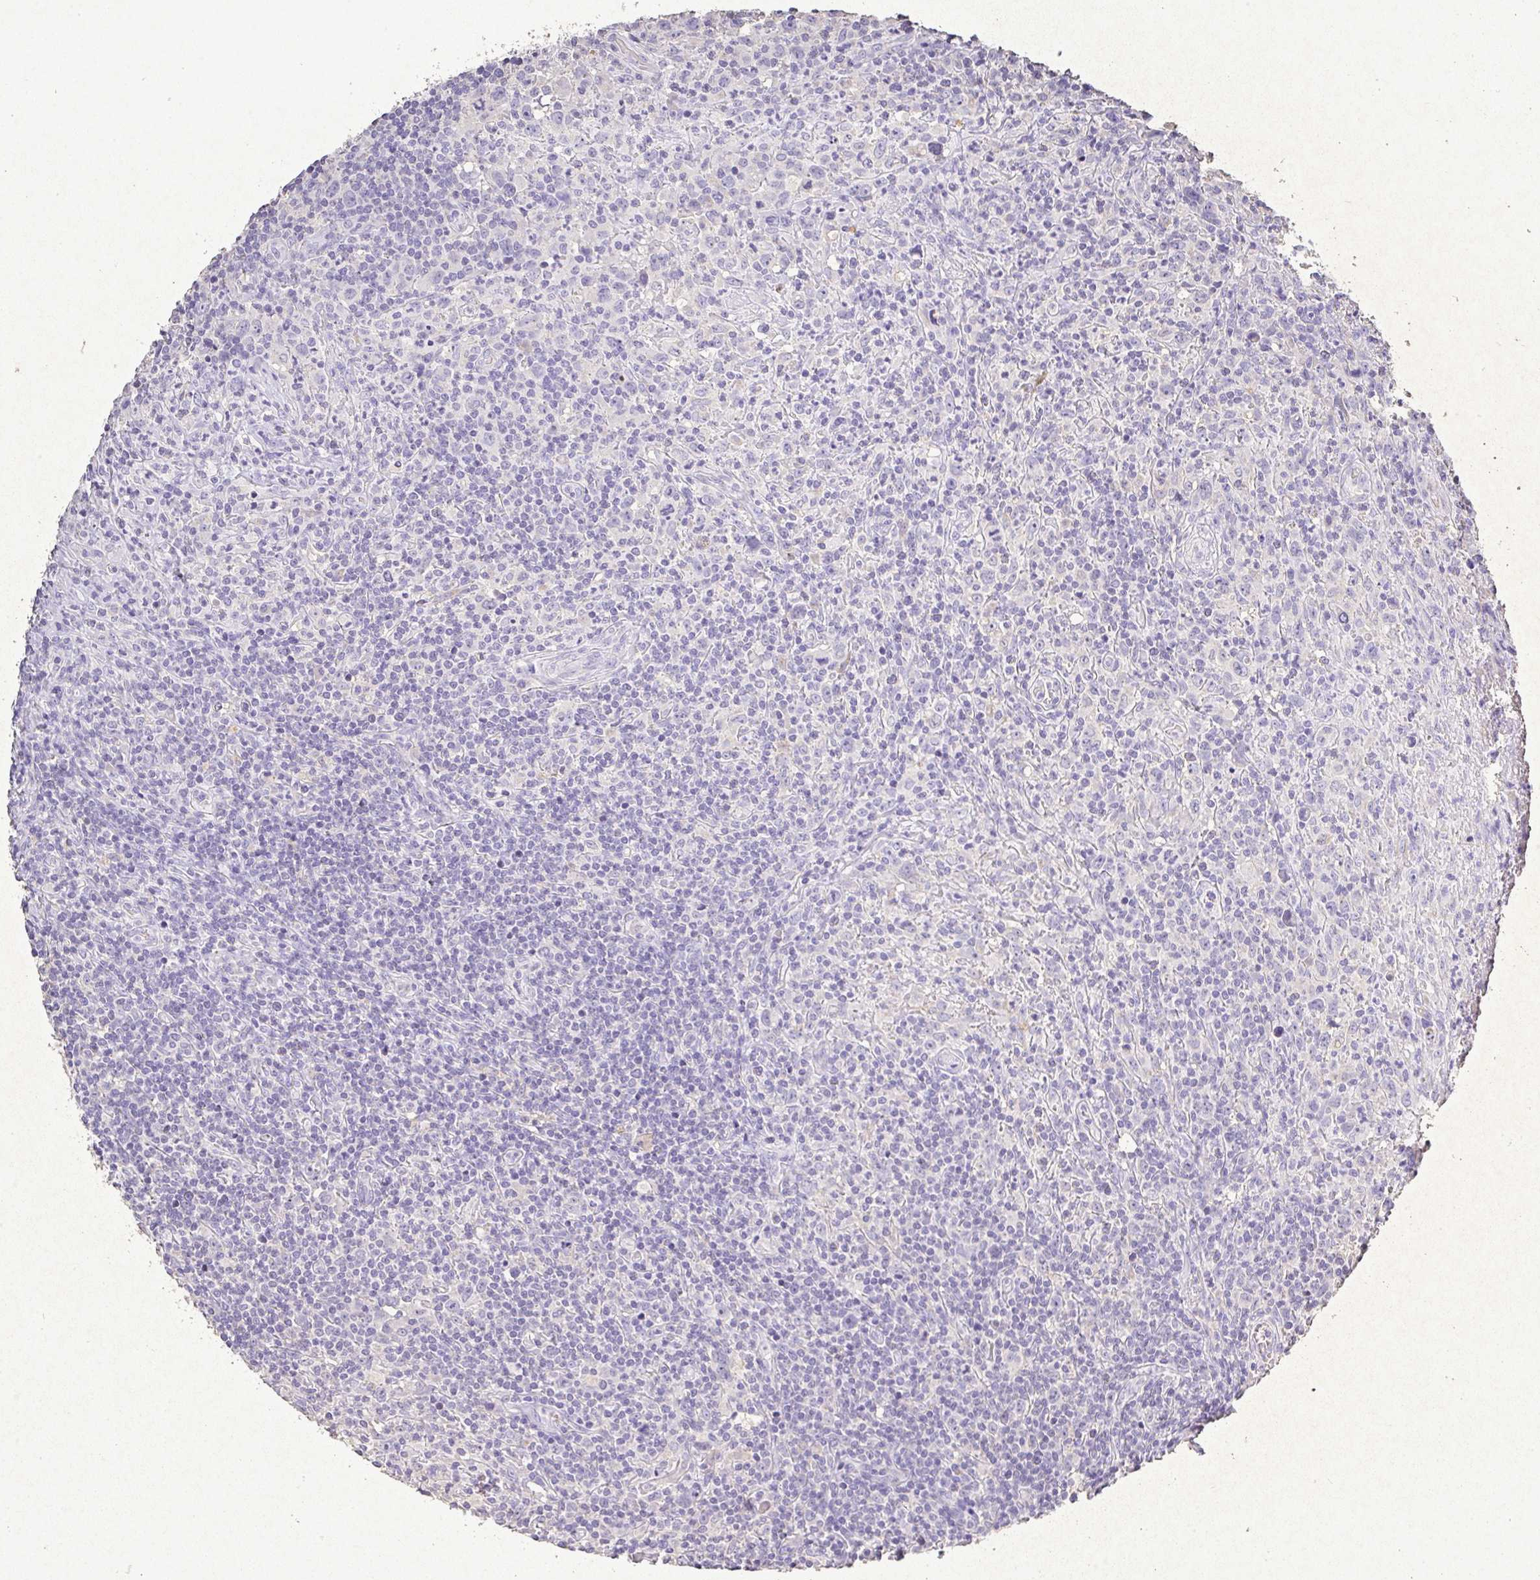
{"staining": {"intensity": "negative", "quantity": "none", "location": "none"}, "tissue": "lymphoma", "cell_type": "Tumor cells", "image_type": "cancer", "snomed": [{"axis": "morphology", "description": "Hodgkin's disease, NOS"}, {"axis": "topography", "description": "Lymph node"}], "caption": "The immunohistochemistry (IHC) image has no significant staining in tumor cells of lymphoma tissue.", "gene": "RPS2", "patient": {"sex": "female", "age": 18}}